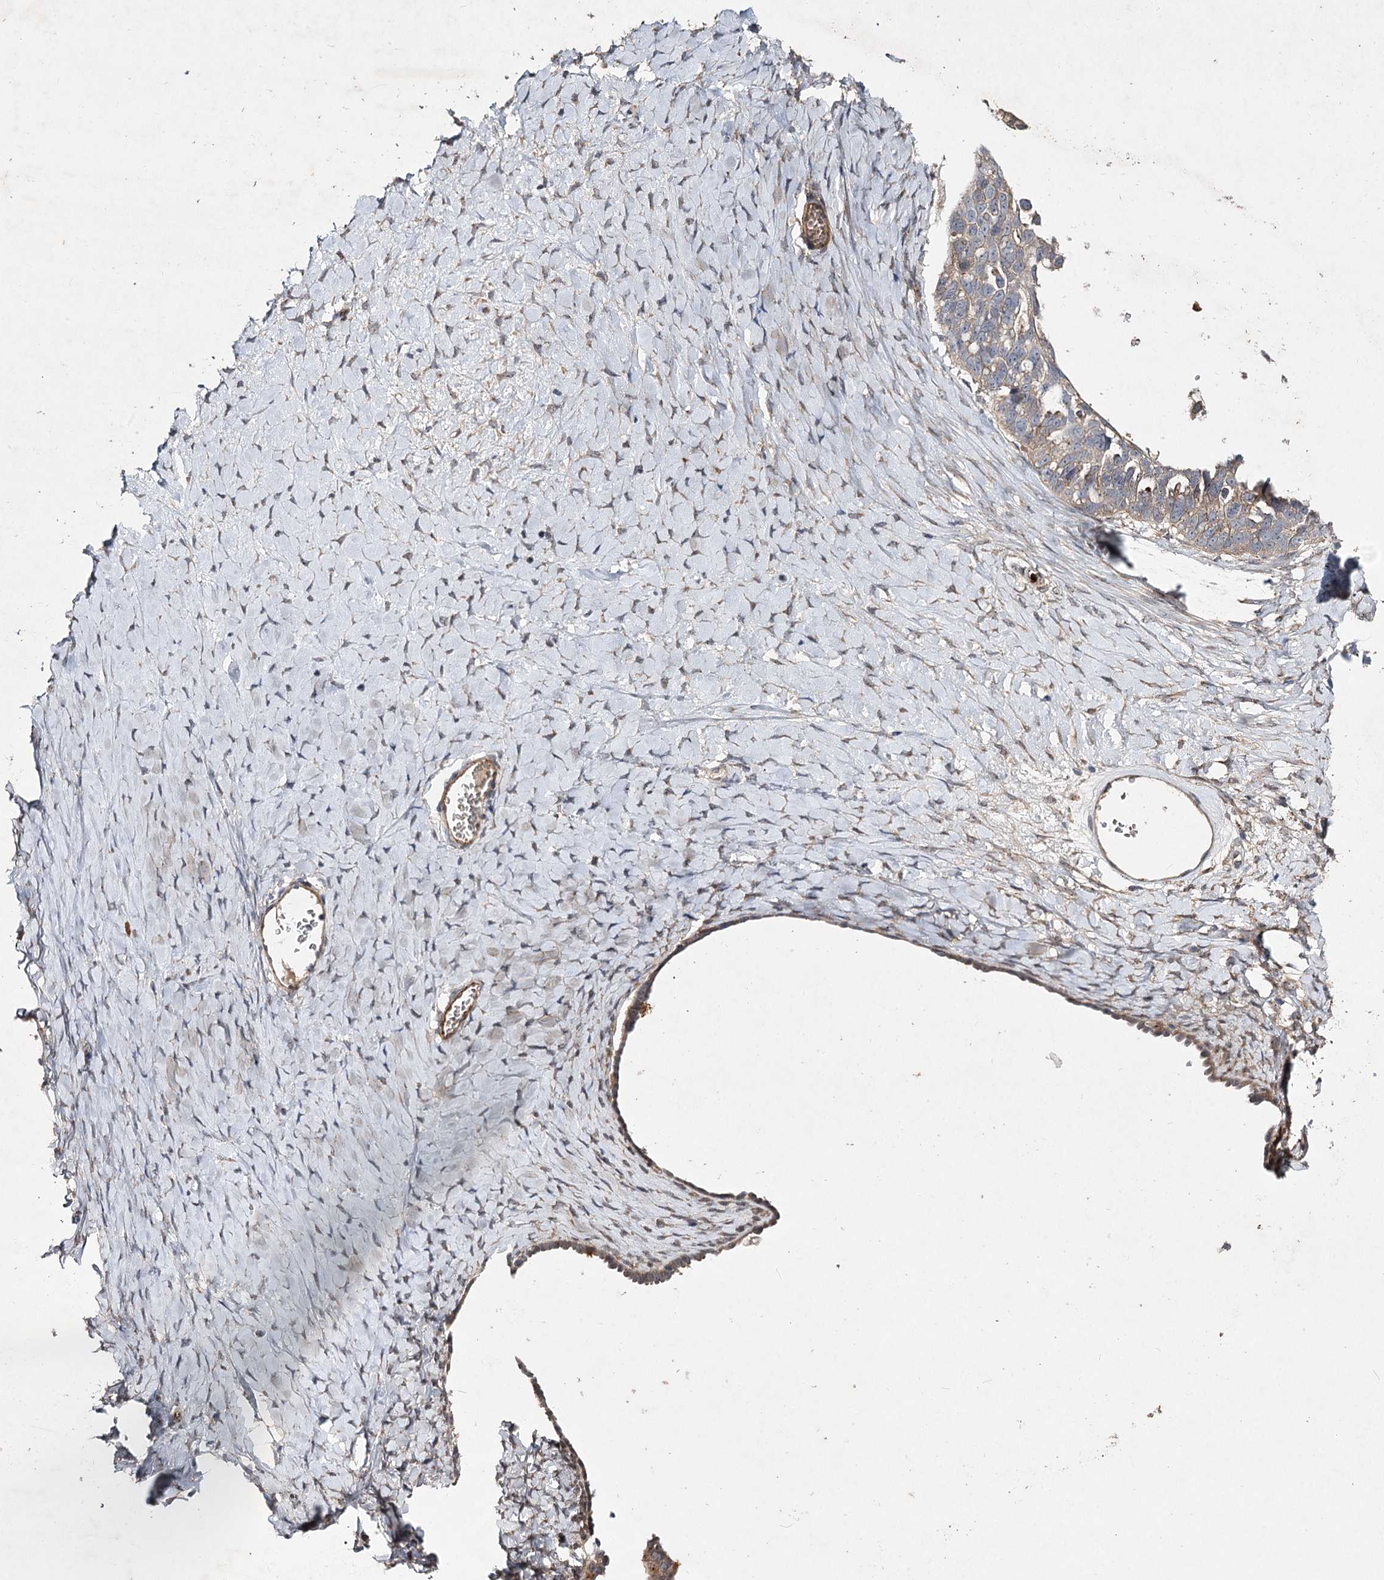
{"staining": {"intensity": "weak", "quantity": "25%-75%", "location": "cytoplasmic/membranous"}, "tissue": "ovarian cancer", "cell_type": "Tumor cells", "image_type": "cancer", "snomed": [{"axis": "morphology", "description": "Cystadenocarcinoma, serous, NOS"}, {"axis": "topography", "description": "Ovary"}], "caption": "About 25%-75% of tumor cells in human serous cystadenocarcinoma (ovarian) show weak cytoplasmic/membranous protein positivity as visualized by brown immunohistochemical staining.", "gene": "MINDY3", "patient": {"sex": "female", "age": 79}}